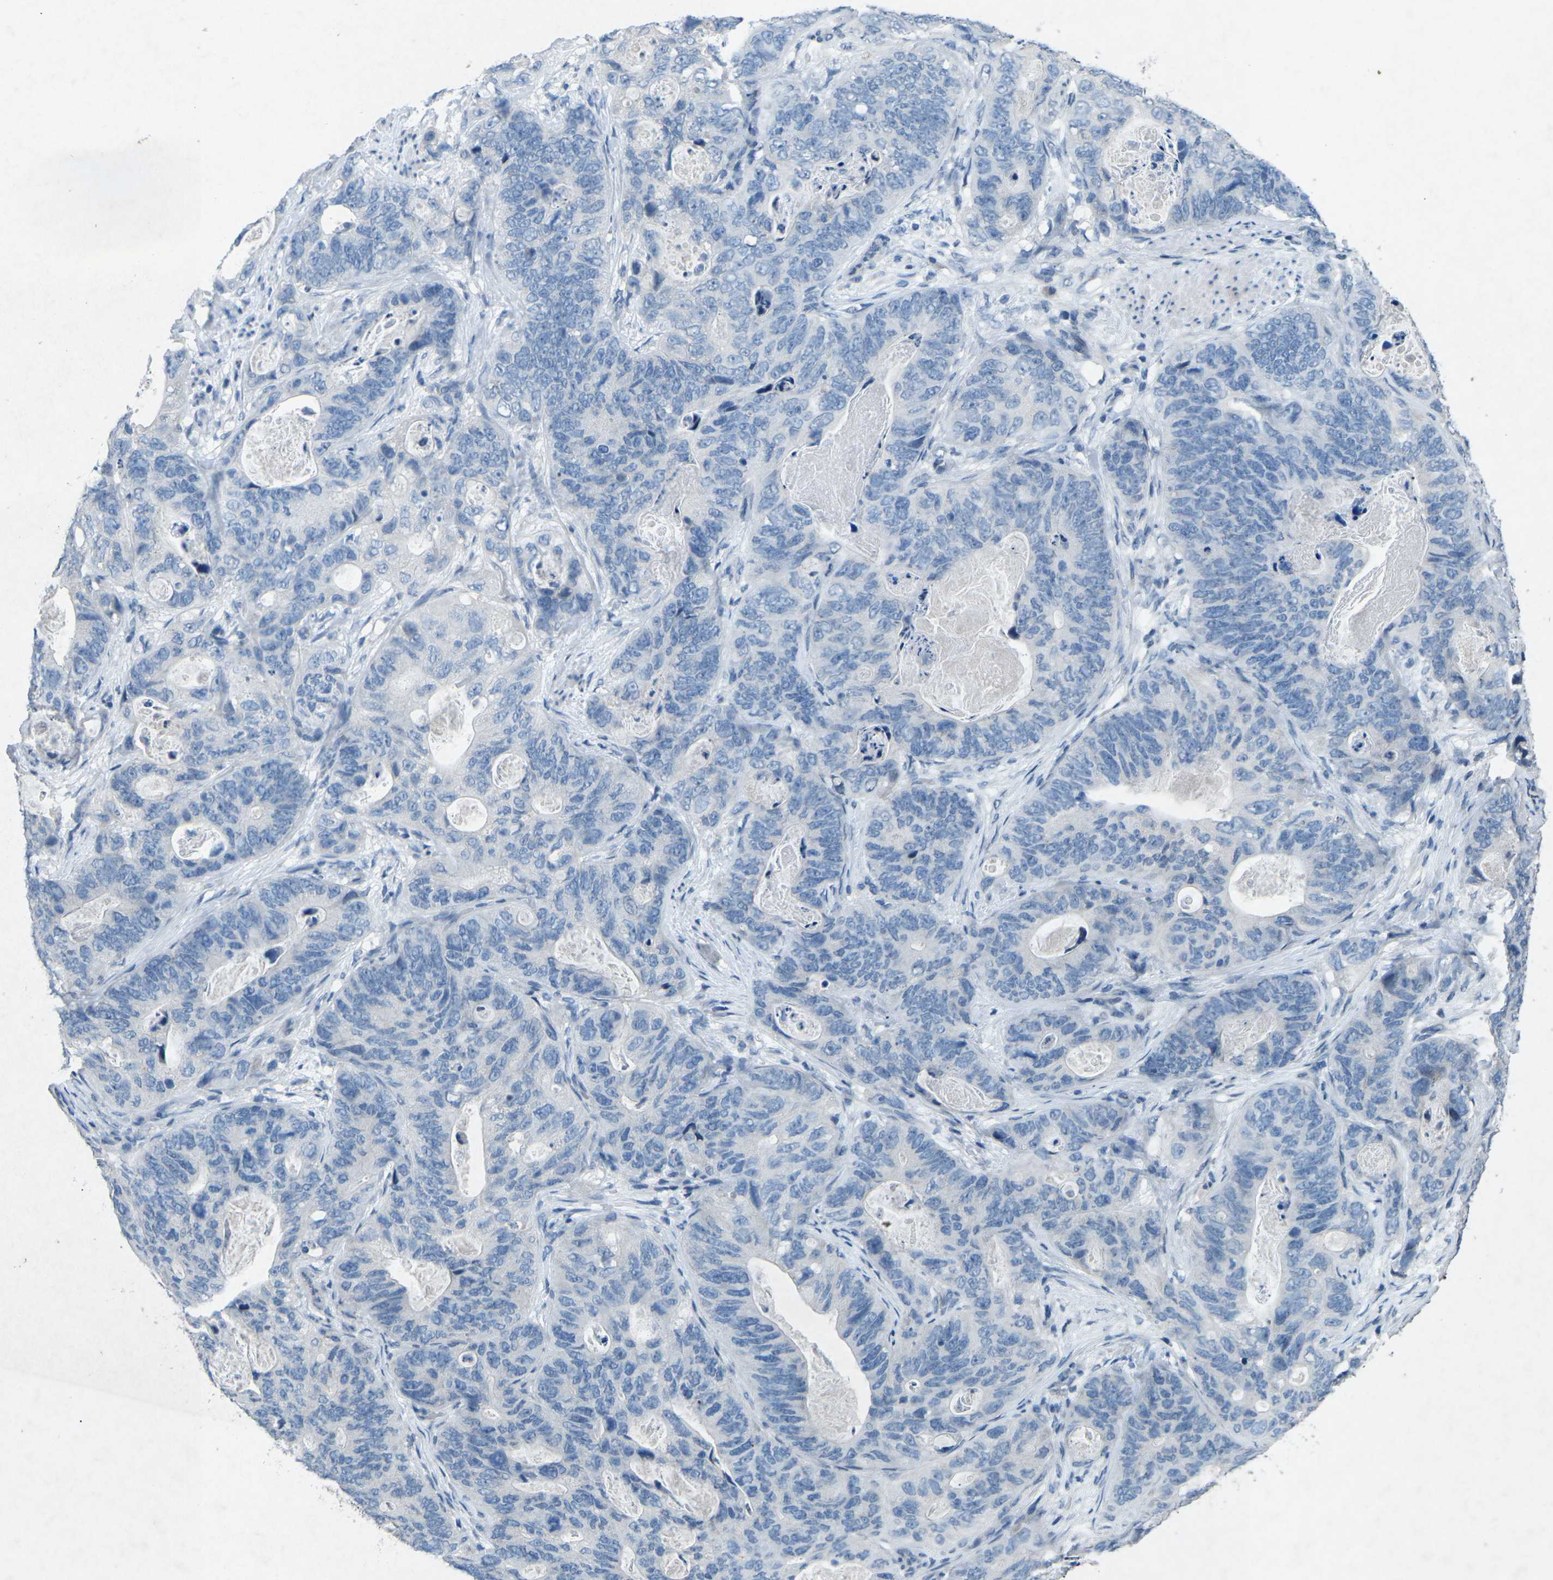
{"staining": {"intensity": "negative", "quantity": "none", "location": "none"}, "tissue": "stomach cancer", "cell_type": "Tumor cells", "image_type": "cancer", "snomed": [{"axis": "morphology", "description": "Adenocarcinoma, NOS"}, {"axis": "topography", "description": "Stomach"}], "caption": "Stomach adenocarcinoma stained for a protein using immunohistochemistry (IHC) displays no positivity tumor cells.", "gene": "A1BG", "patient": {"sex": "female", "age": 89}}